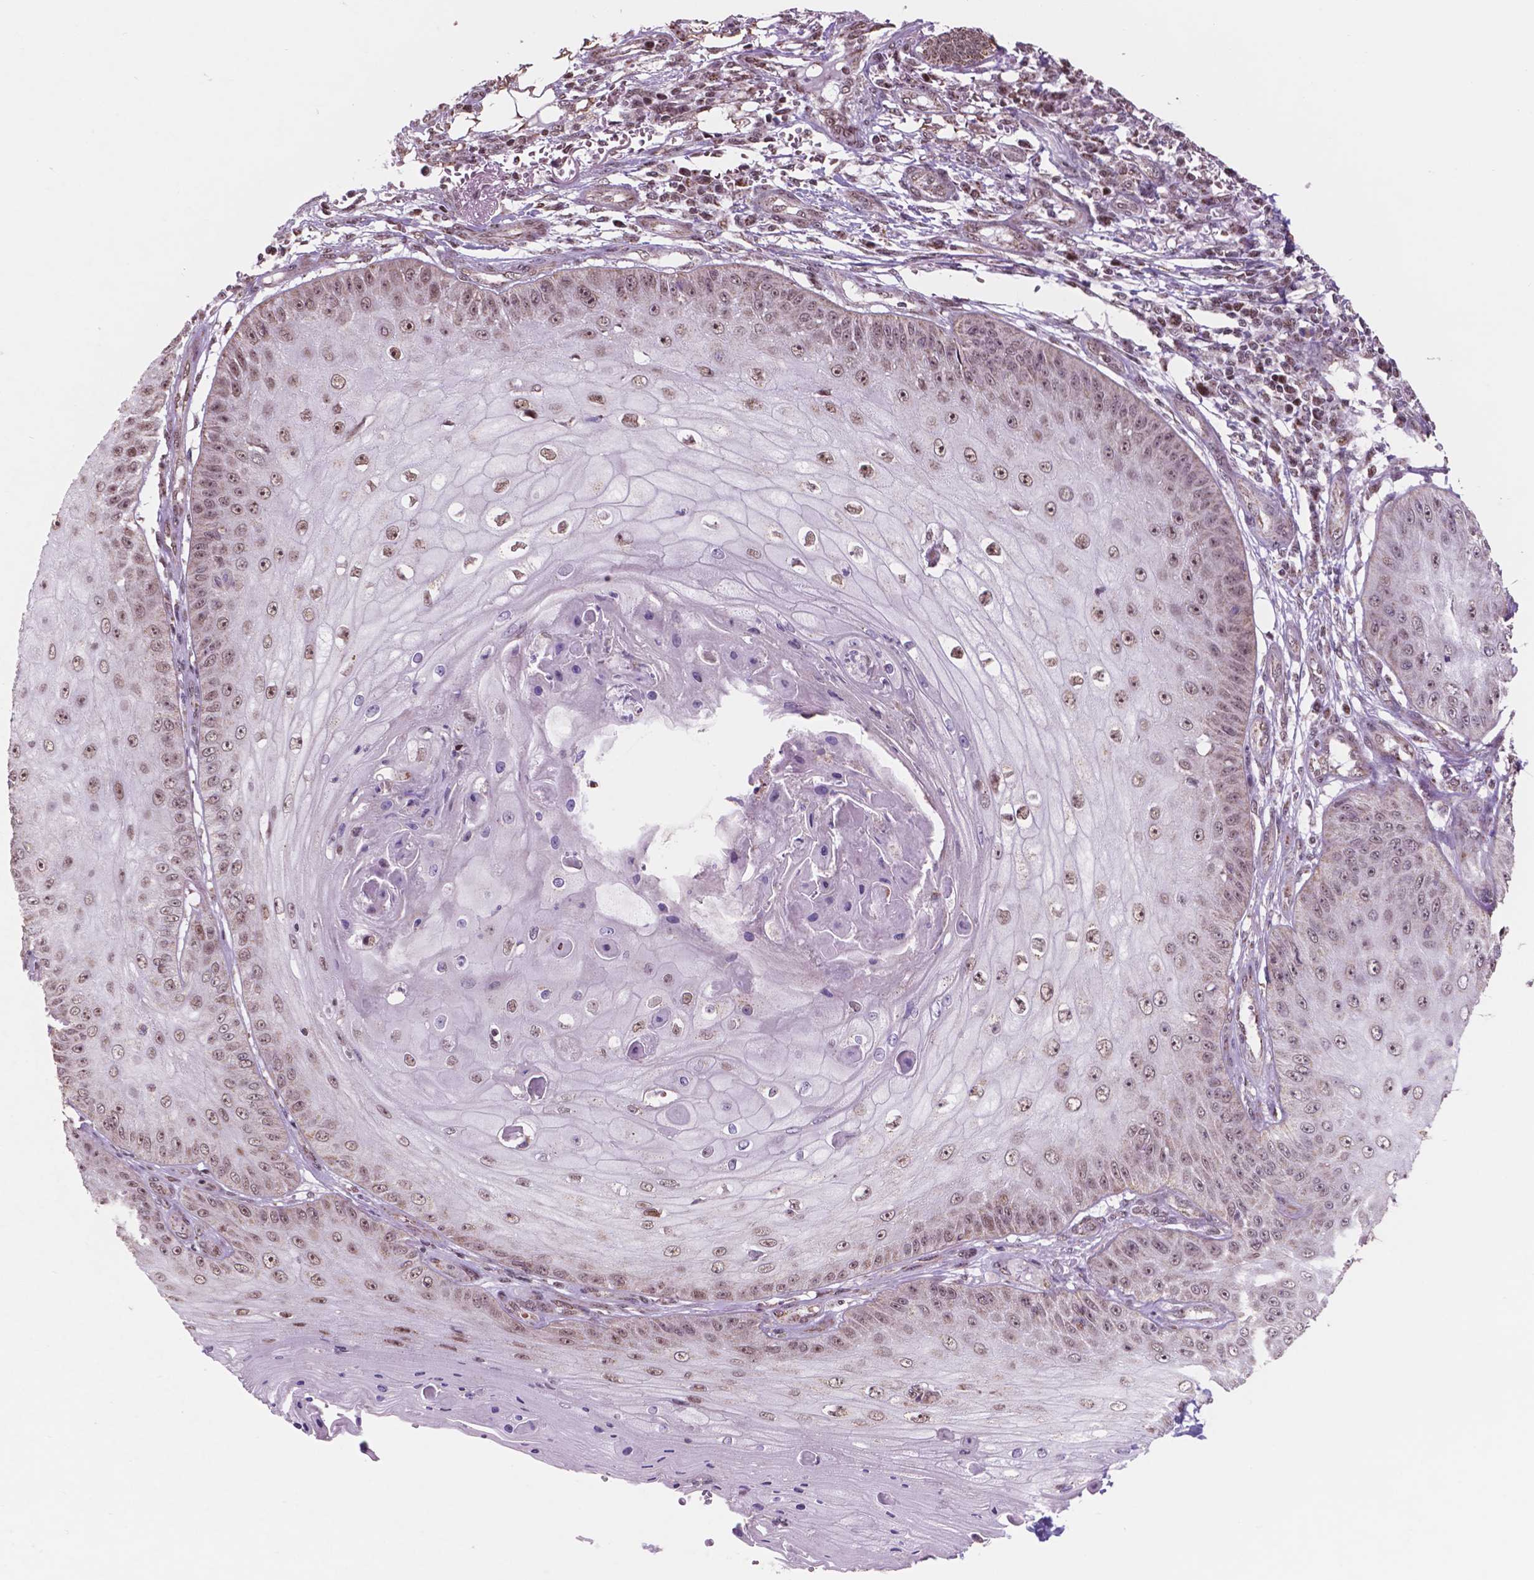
{"staining": {"intensity": "moderate", "quantity": ">75%", "location": "nuclear"}, "tissue": "skin cancer", "cell_type": "Tumor cells", "image_type": "cancer", "snomed": [{"axis": "morphology", "description": "Squamous cell carcinoma, NOS"}, {"axis": "topography", "description": "Skin"}], "caption": "Brown immunohistochemical staining in human squamous cell carcinoma (skin) displays moderate nuclear staining in approximately >75% of tumor cells. (brown staining indicates protein expression, while blue staining denotes nuclei).", "gene": "NDUFA10", "patient": {"sex": "male", "age": 70}}